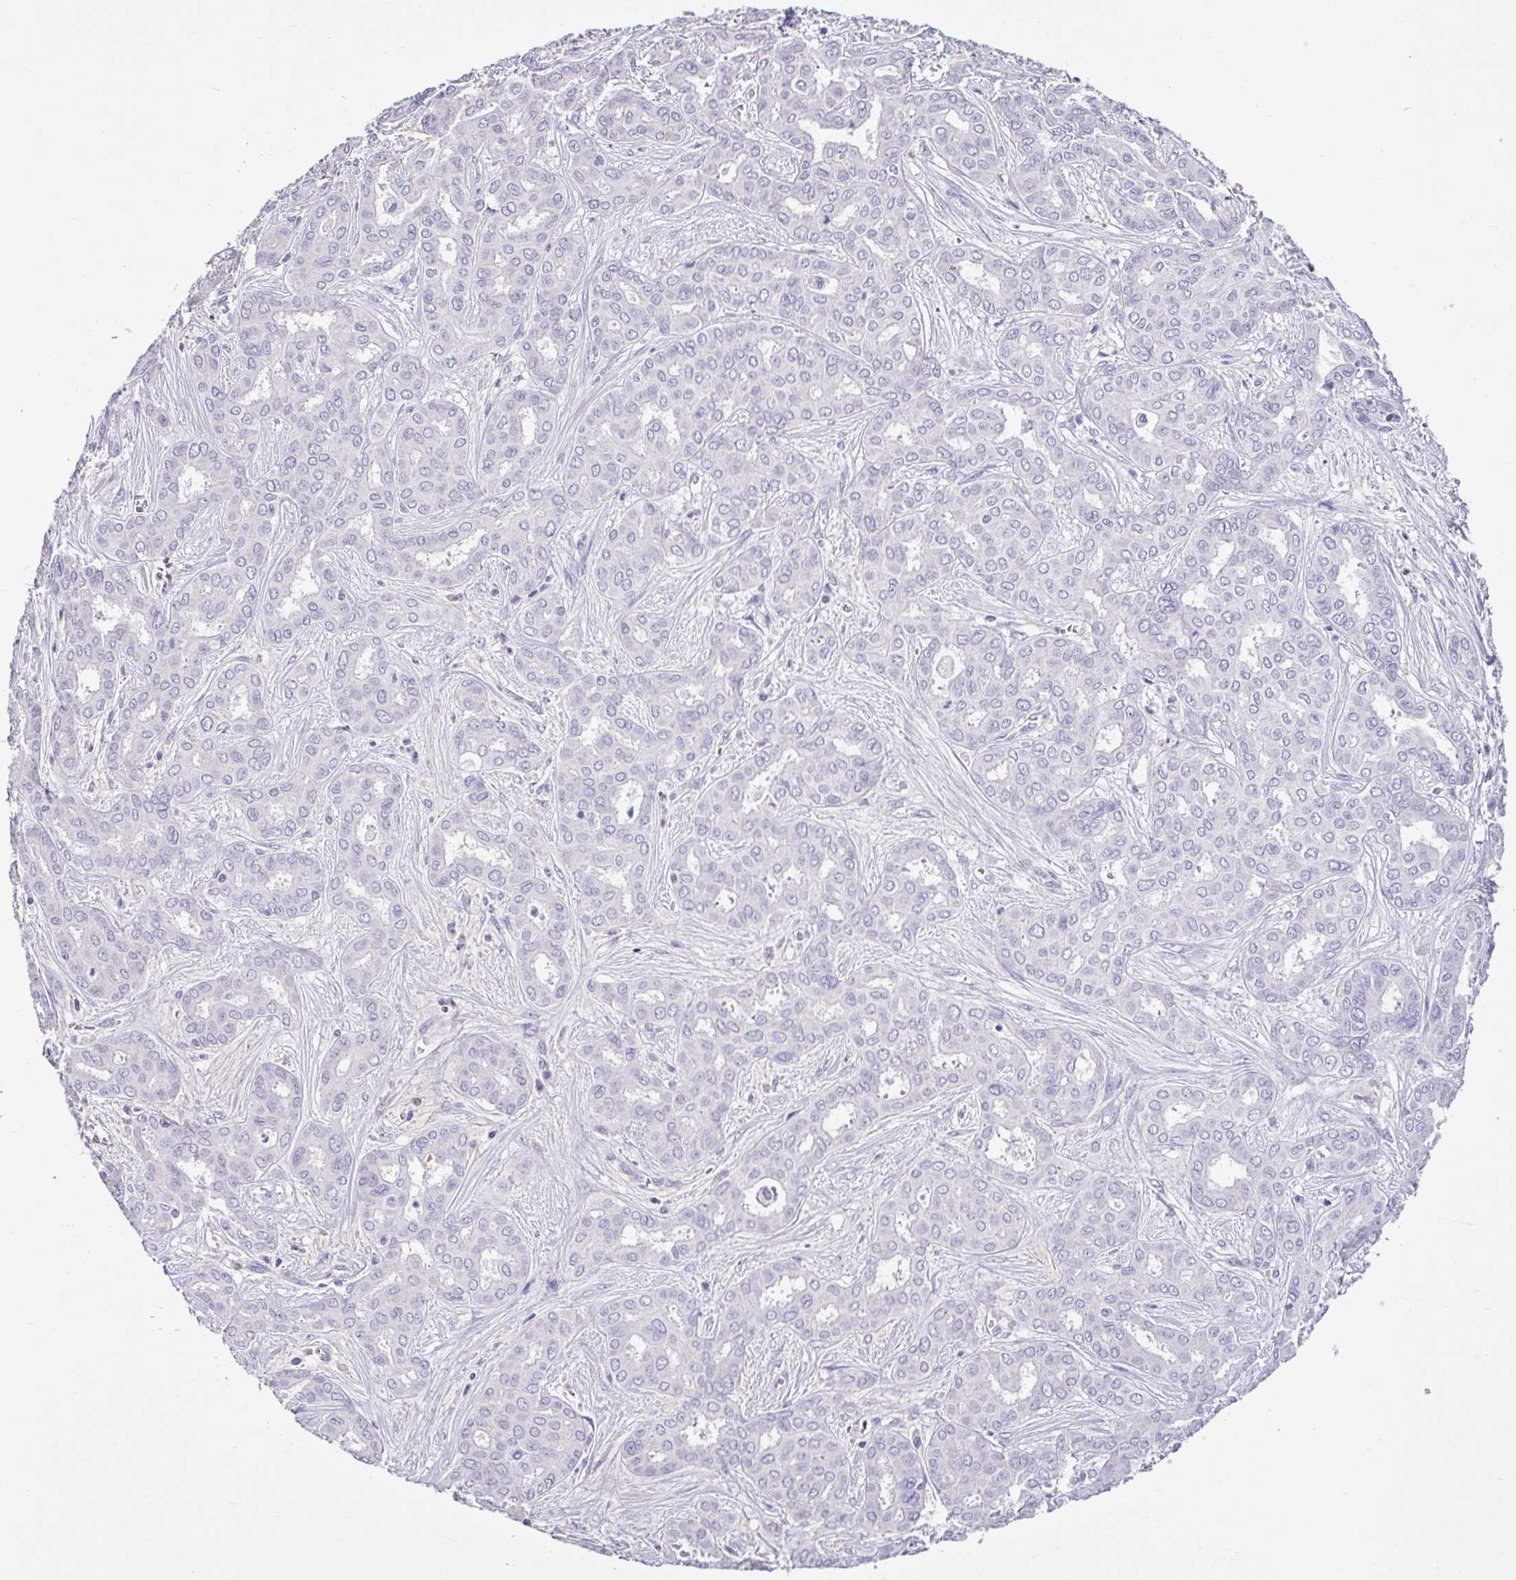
{"staining": {"intensity": "negative", "quantity": "none", "location": "none"}, "tissue": "liver cancer", "cell_type": "Tumor cells", "image_type": "cancer", "snomed": [{"axis": "morphology", "description": "Cholangiocarcinoma"}, {"axis": "topography", "description": "Liver"}], "caption": "Immunohistochemistry (IHC) image of neoplastic tissue: liver cancer stained with DAB (3,3'-diaminobenzidine) demonstrates no significant protein staining in tumor cells.", "gene": "PLA2G4E", "patient": {"sex": "female", "age": 64}}